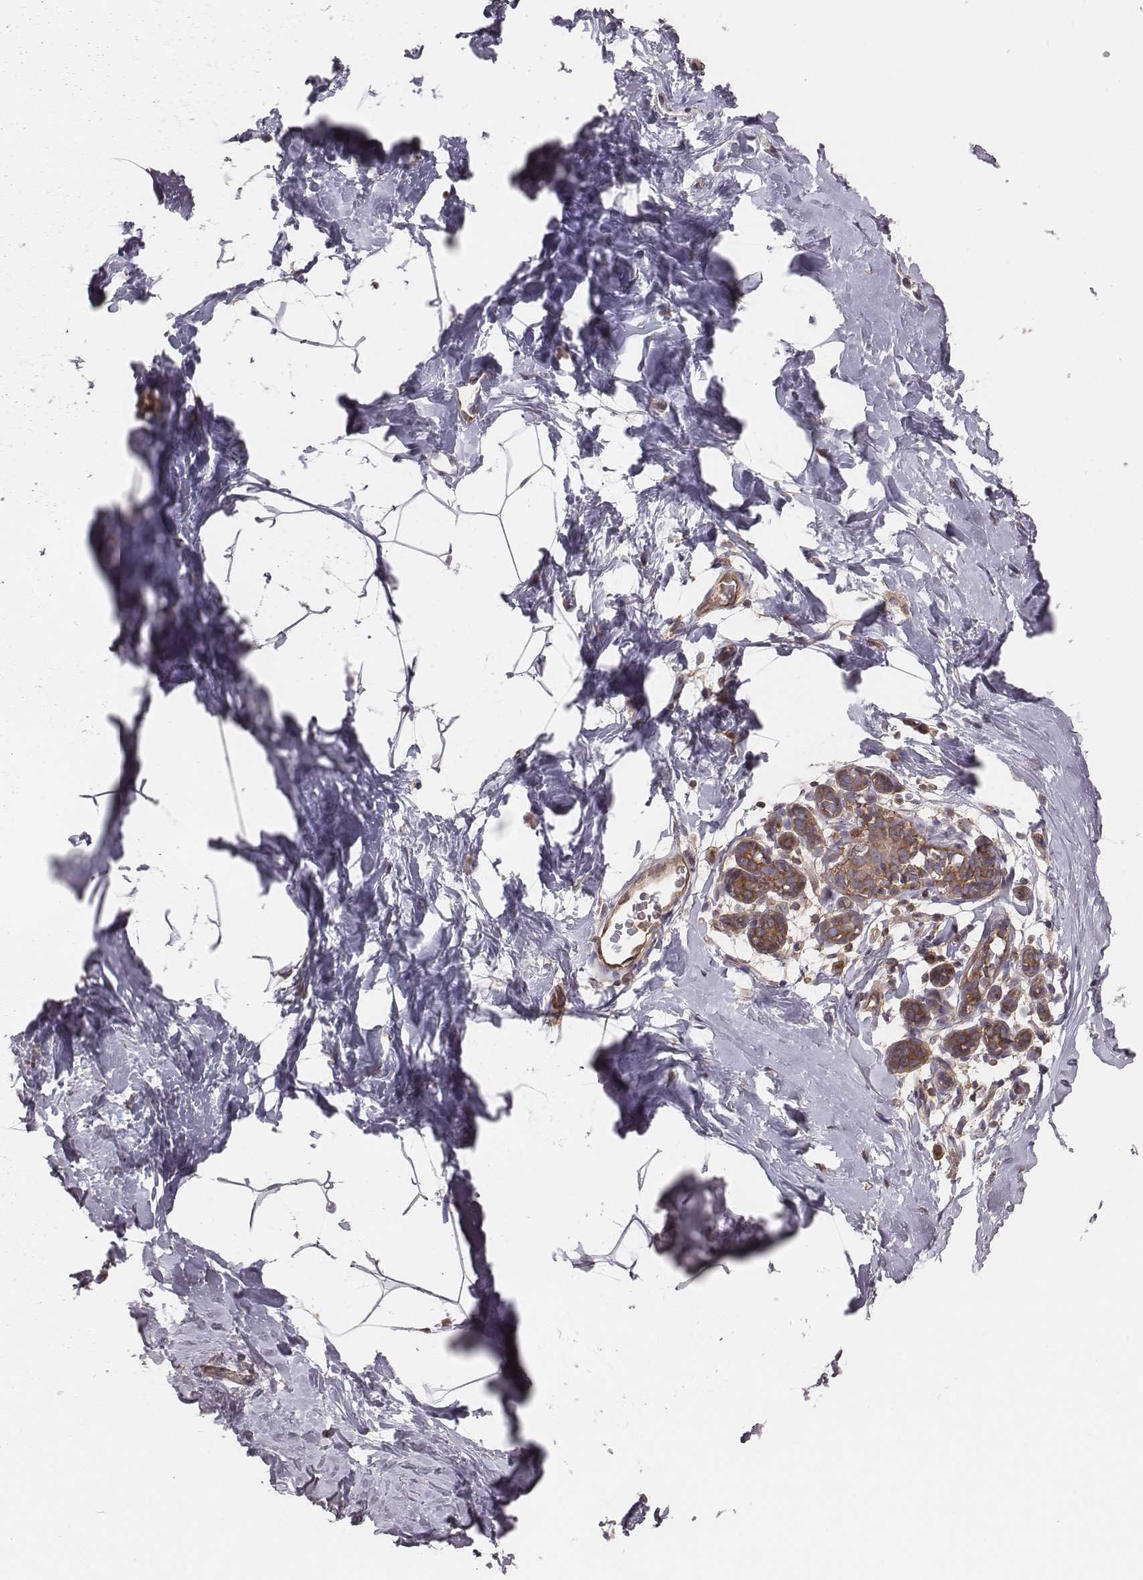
{"staining": {"intensity": "weak", "quantity": ">75%", "location": "cytoplasmic/membranous"}, "tissue": "breast", "cell_type": "Adipocytes", "image_type": "normal", "snomed": [{"axis": "morphology", "description": "Normal tissue, NOS"}, {"axis": "topography", "description": "Breast"}], "caption": "Immunohistochemistry (IHC) (DAB (3,3'-diaminobenzidine)) staining of unremarkable breast exhibits weak cytoplasmic/membranous protein expression in approximately >75% of adipocytes.", "gene": "CAD", "patient": {"sex": "female", "age": 32}}